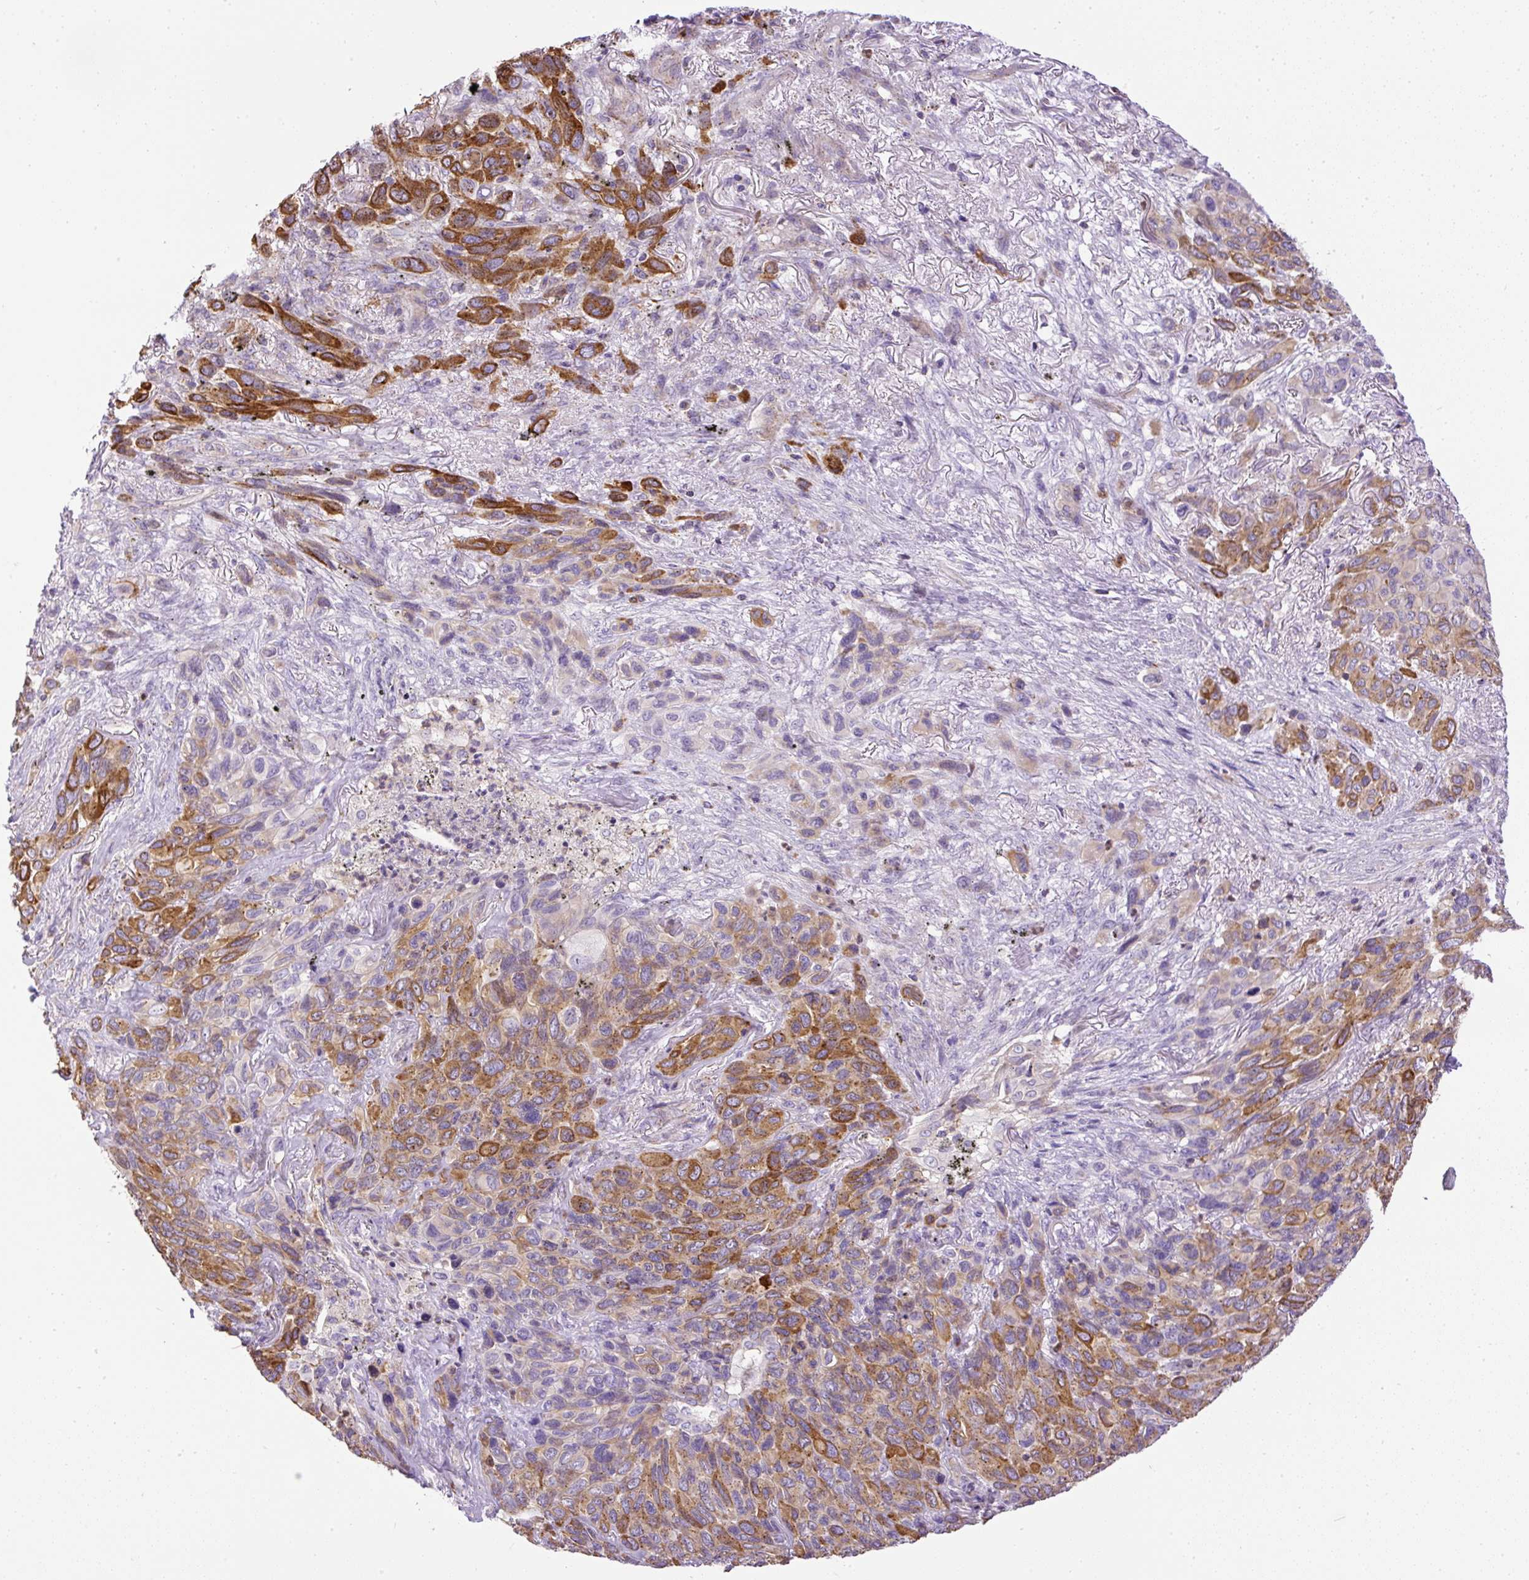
{"staining": {"intensity": "moderate", "quantity": ">75%", "location": "cytoplasmic/membranous"}, "tissue": "melanoma", "cell_type": "Tumor cells", "image_type": "cancer", "snomed": [{"axis": "morphology", "description": "Malignant melanoma, Metastatic site"}, {"axis": "topography", "description": "Lung"}], "caption": "Moderate cytoplasmic/membranous protein expression is present in about >75% of tumor cells in melanoma.", "gene": "CFAP47", "patient": {"sex": "male", "age": 48}}